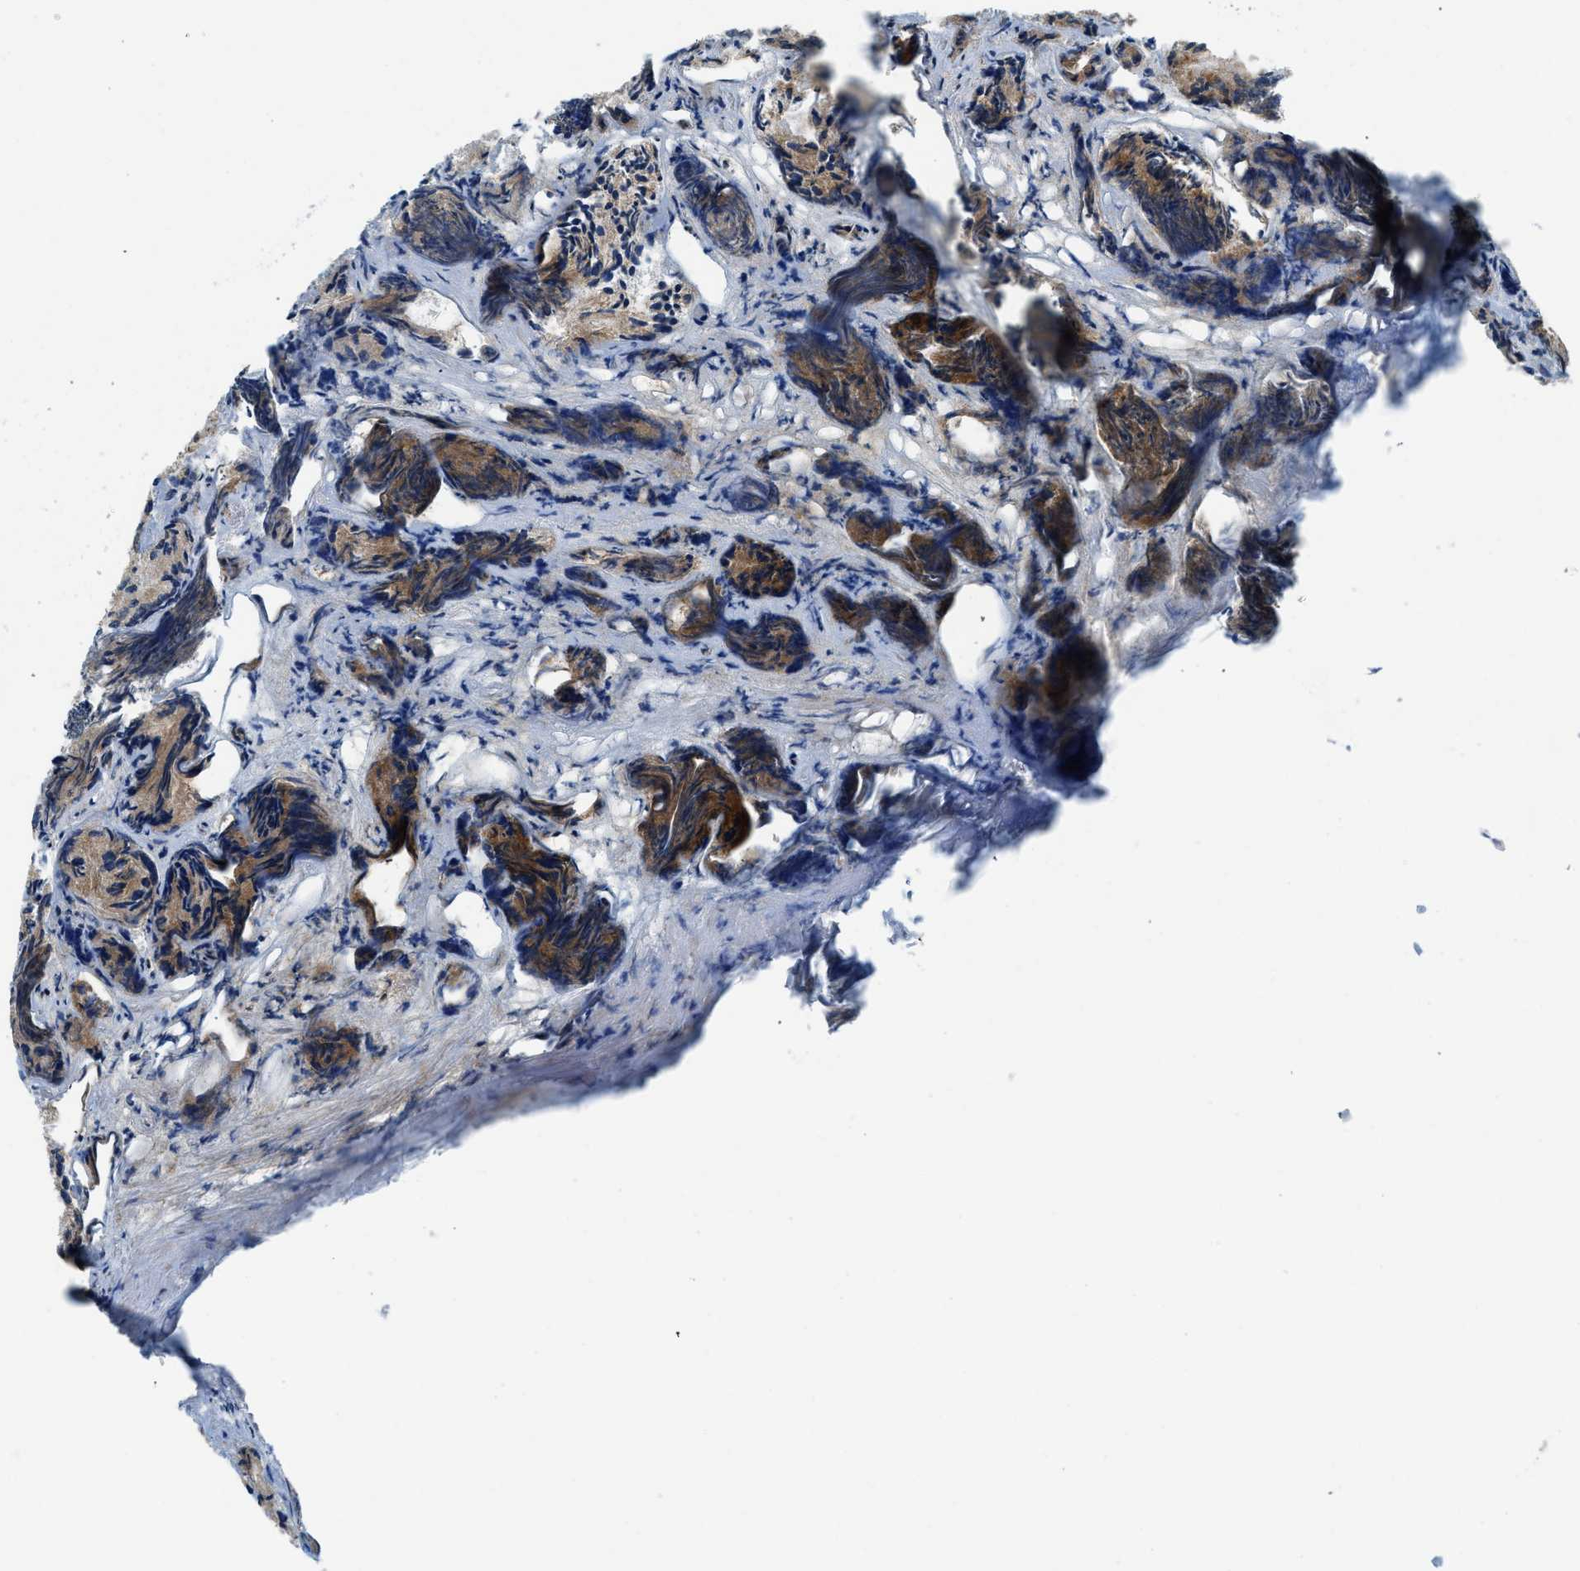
{"staining": {"intensity": "moderate", "quantity": ">75%", "location": "cytoplasmic/membranous"}, "tissue": "prostate cancer", "cell_type": "Tumor cells", "image_type": "cancer", "snomed": [{"axis": "morphology", "description": "Adenocarcinoma, Low grade"}, {"axis": "topography", "description": "Prostate"}], "caption": "The histopathology image demonstrates a brown stain indicating the presence of a protein in the cytoplasmic/membranous of tumor cells in prostate cancer.", "gene": "BCAP31", "patient": {"sex": "male", "age": 89}}